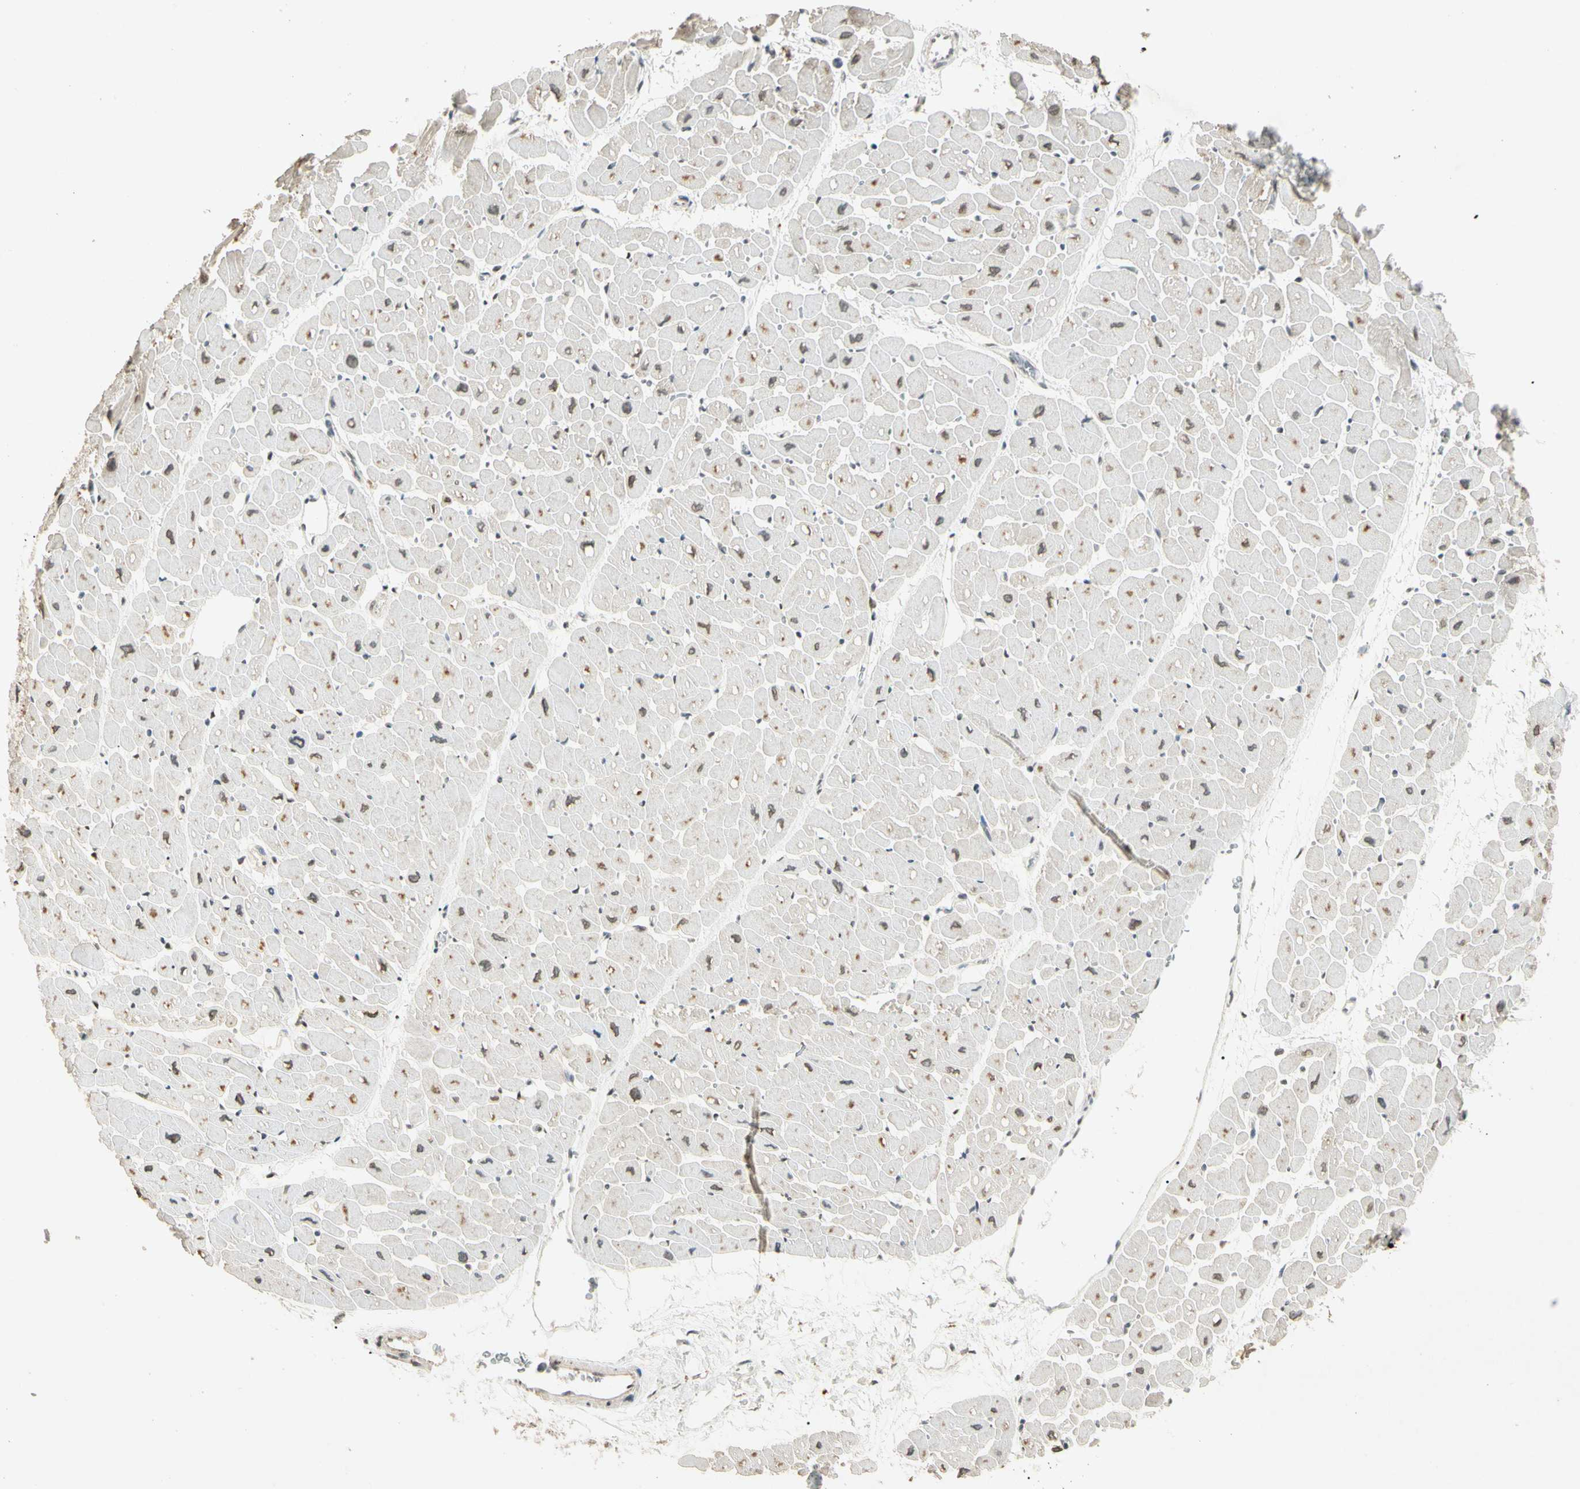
{"staining": {"intensity": "moderate", "quantity": "25%-75%", "location": "cytoplasmic/membranous"}, "tissue": "heart muscle", "cell_type": "Cardiomyocytes", "image_type": "normal", "snomed": [{"axis": "morphology", "description": "Normal tissue, NOS"}, {"axis": "topography", "description": "Heart"}], "caption": "Heart muscle stained for a protein (brown) shows moderate cytoplasmic/membranous positive staining in about 25%-75% of cardiomyocytes.", "gene": "ZBTB4", "patient": {"sex": "male", "age": 45}}